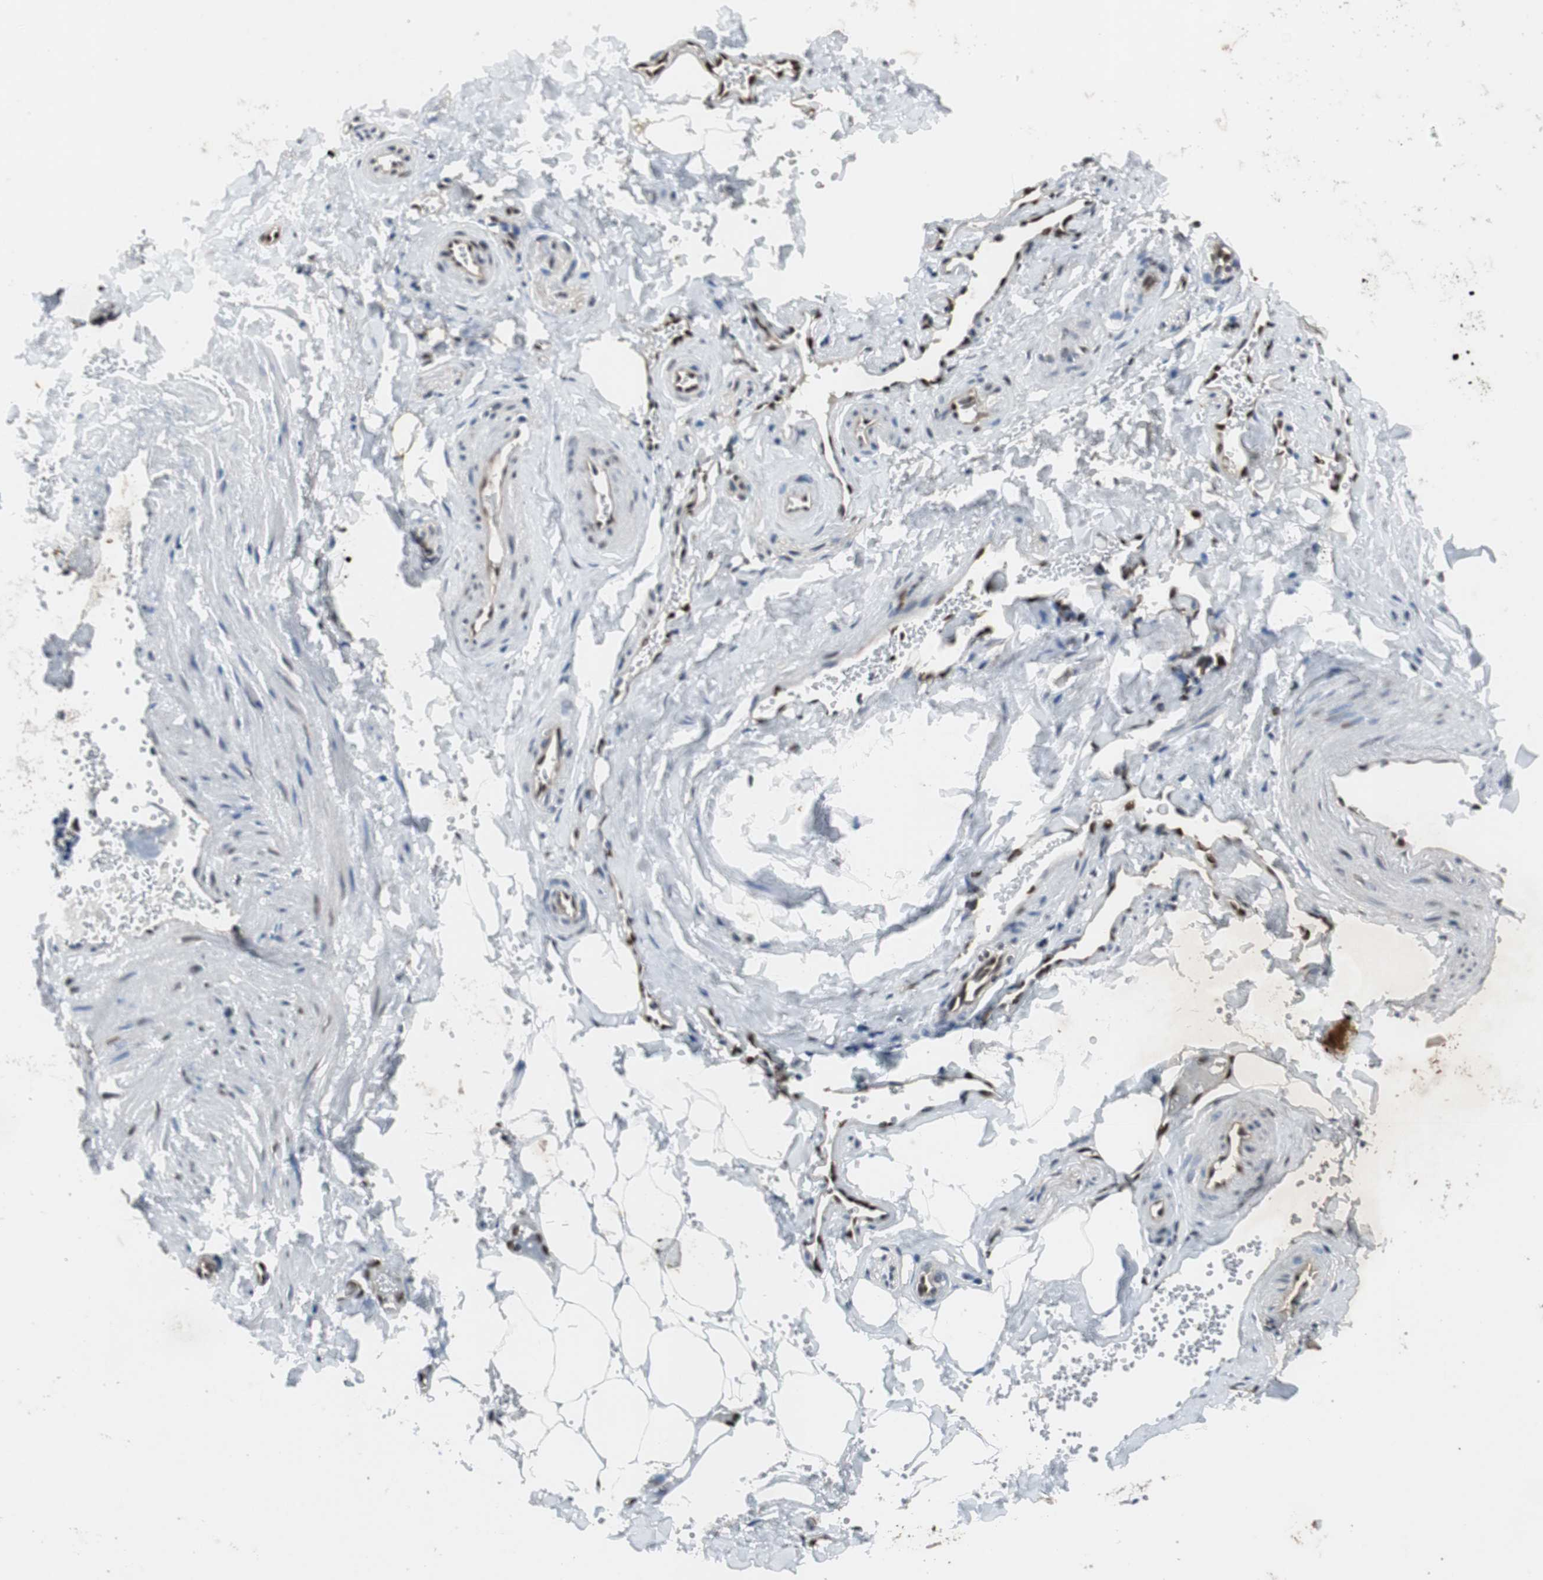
{"staining": {"intensity": "moderate", "quantity": ">75%", "location": "nuclear"}, "tissue": "adipose tissue", "cell_type": "Adipocytes", "image_type": "normal", "snomed": [{"axis": "morphology", "description": "Normal tissue, NOS"}, {"axis": "topography", "description": "Soft tissue"}, {"axis": "topography", "description": "Vascular tissue"}], "caption": "Protein analysis of normal adipose tissue shows moderate nuclear positivity in about >75% of adipocytes.", "gene": "PML", "patient": {"sex": "female", "age": 35}}